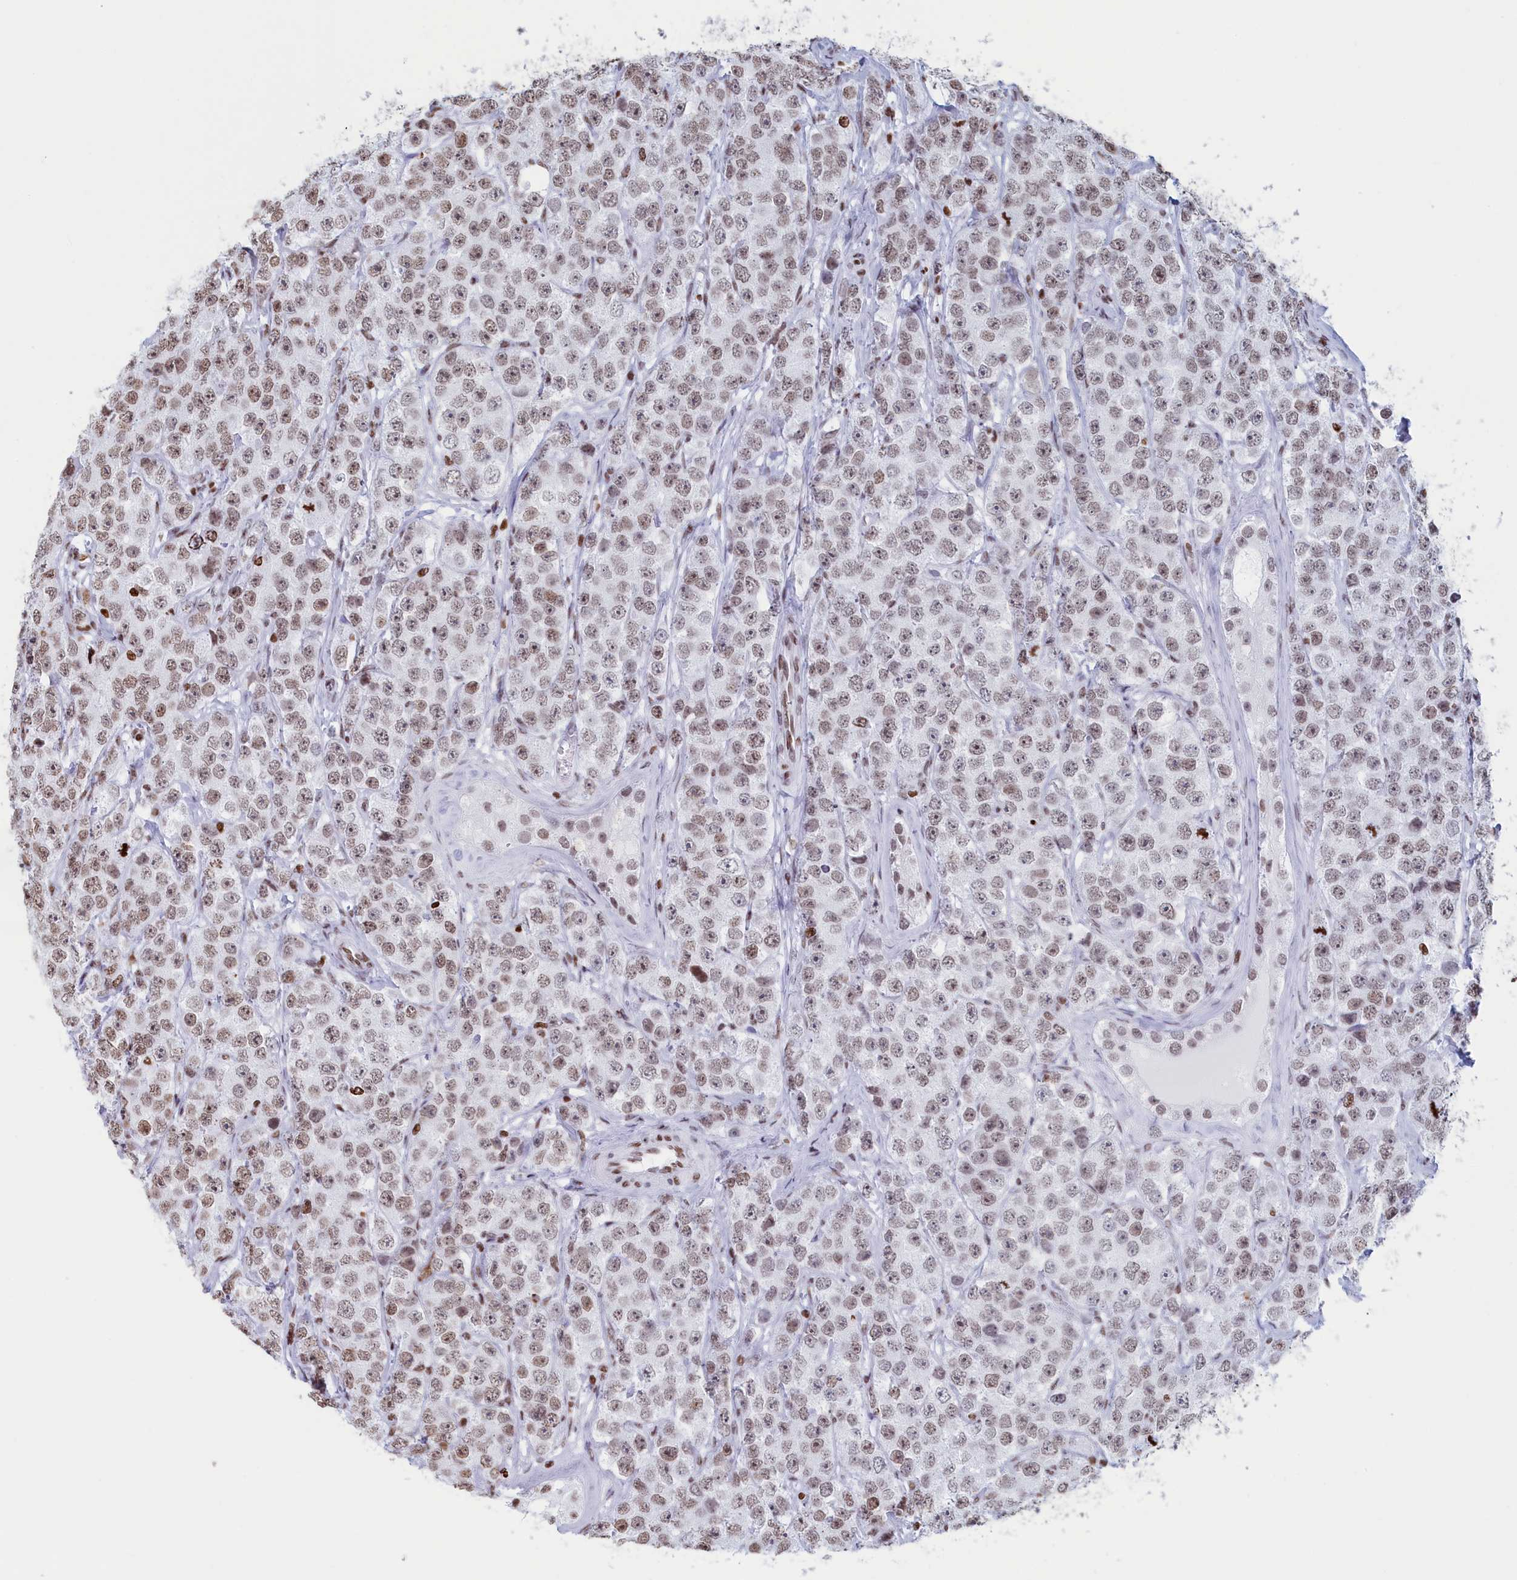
{"staining": {"intensity": "moderate", "quantity": ">75%", "location": "nuclear"}, "tissue": "testis cancer", "cell_type": "Tumor cells", "image_type": "cancer", "snomed": [{"axis": "morphology", "description": "Seminoma, NOS"}, {"axis": "topography", "description": "Testis"}], "caption": "Protein expression analysis of testis cancer exhibits moderate nuclear staining in about >75% of tumor cells.", "gene": "APOBEC3A", "patient": {"sex": "male", "age": 28}}